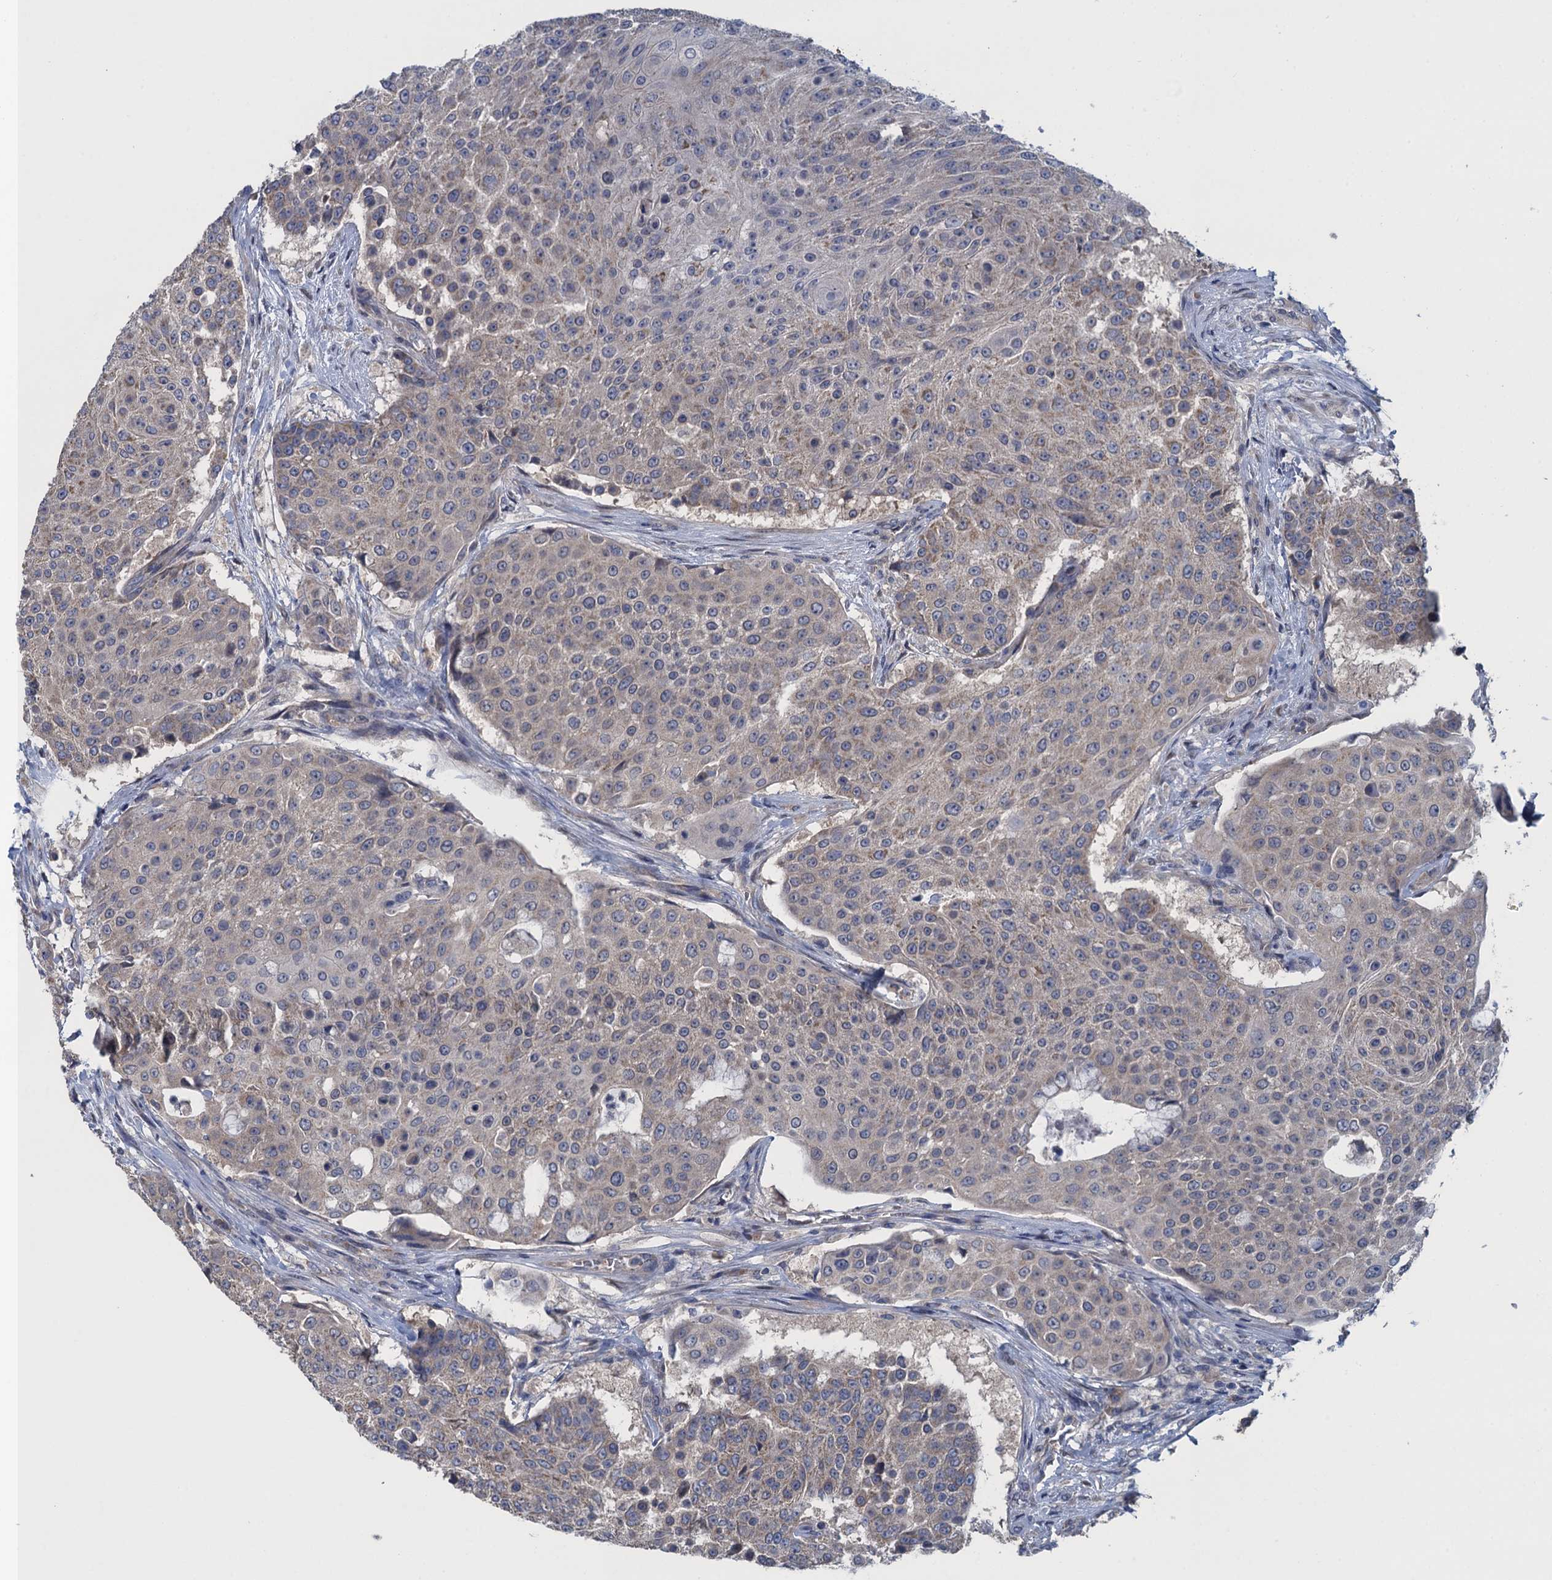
{"staining": {"intensity": "weak", "quantity": "25%-75%", "location": "cytoplasmic/membranous"}, "tissue": "urothelial cancer", "cell_type": "Tumor cells", "image_type": "cancer", "snomed": [{"axis": "morphology", "description": "Urothelial carcinoma, High grade"}, {"axis": "topography", "description": "Urinary bladder"}], "caption": "Tumor cells demonstrate low levels of weak cytoplasmic/membranous positivity in about 25%-75% of cells in urothelial cancer.", "gene": "CTU2", "patient": {"sex": "female", "age": 63}}